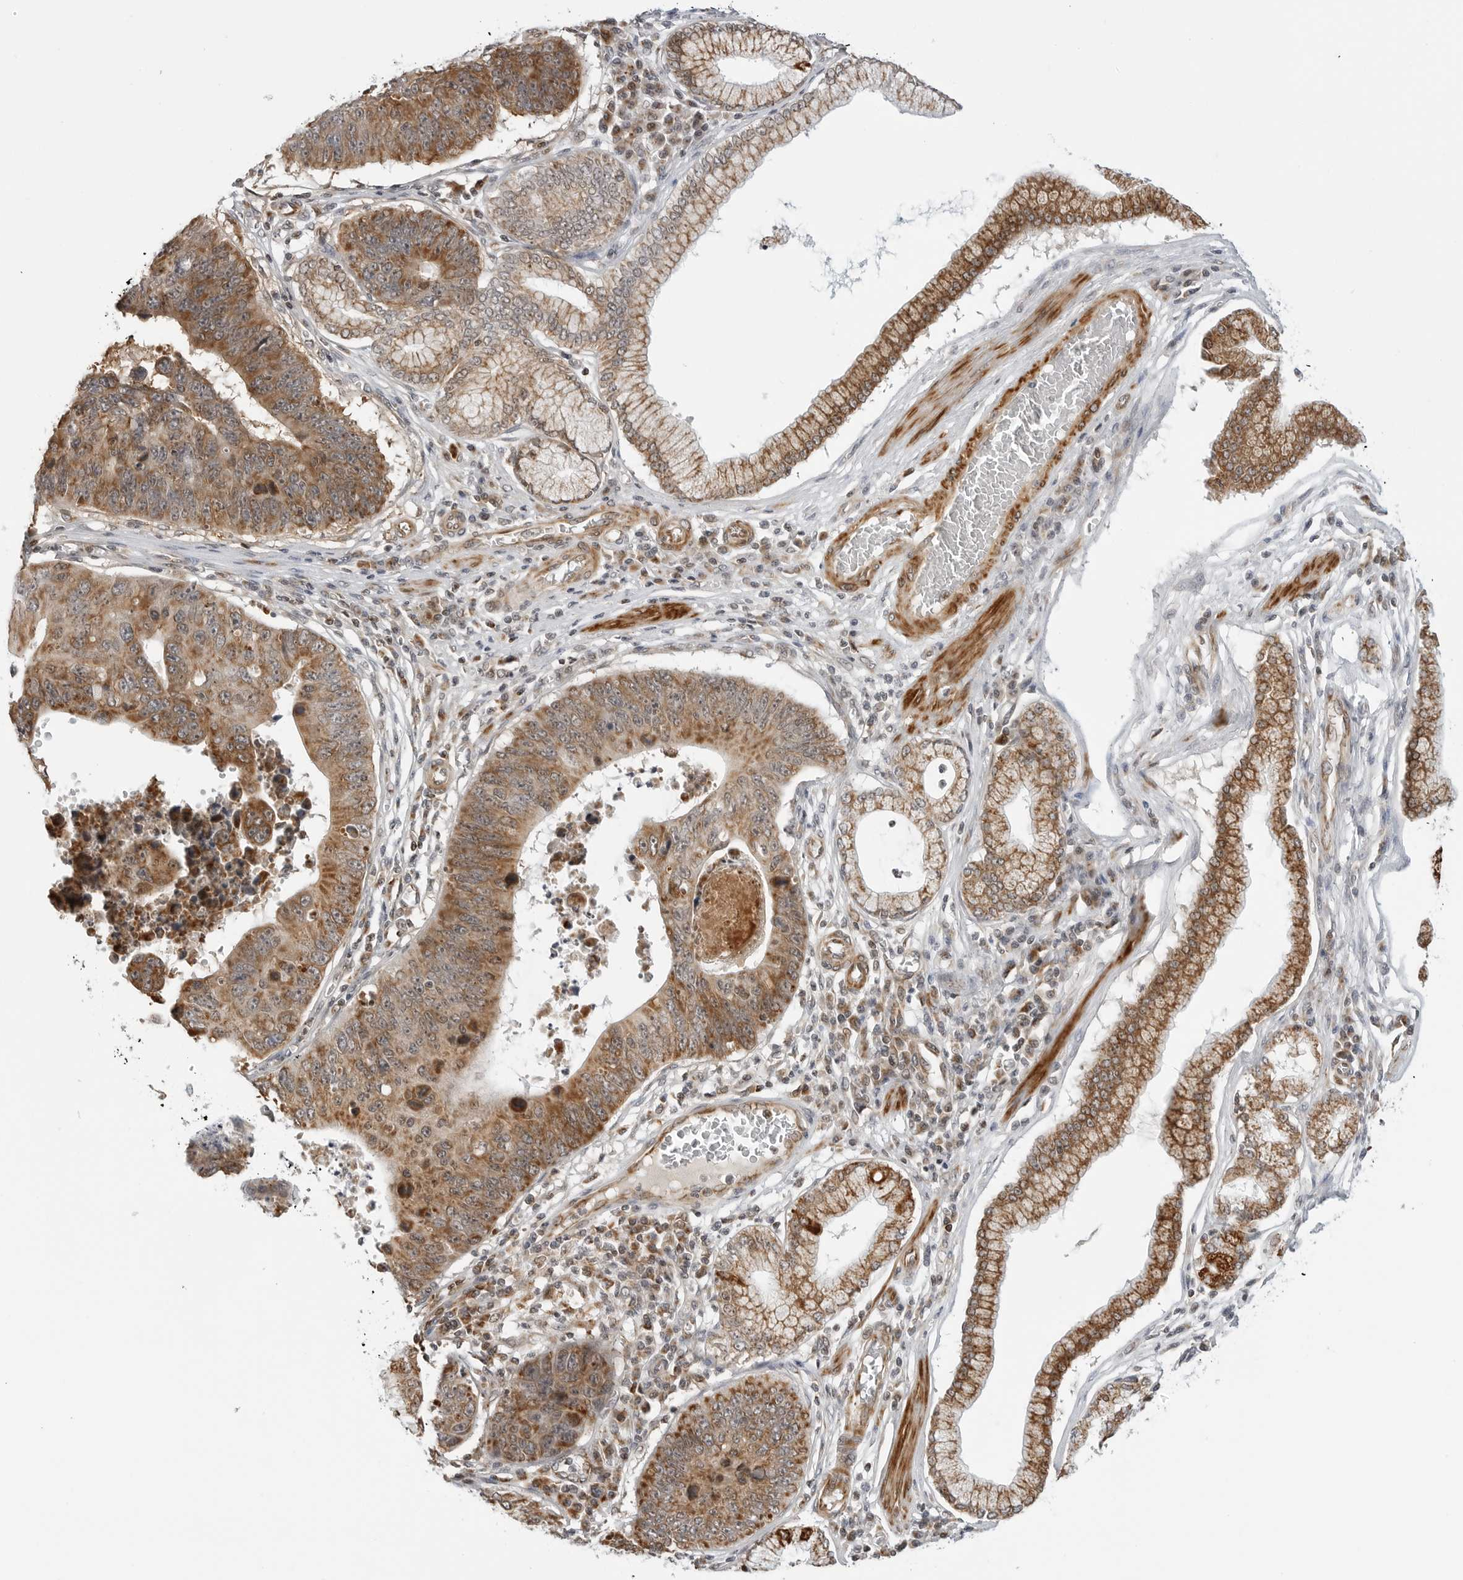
{"staining": {"intensity": "strong", "quantity": ">75%", "location": "cytoplasmic/membranous"}, "tissue": "stomach cancer", "cell_type": "Tumor cells", "image_type": "cancer", "snomed": [{"axis": "morphology", "description": "Adenocarcinoma, NOS"}, {"axis": "topography", "description": "Stomach"}], "caption": "Protein staining of adenocarcinoma (stomach) tissue exhibits strong cytoplasmic/membranous expression in about >75% of tumor cells. Using DAB (3,3'-diaminobenzidine) (brown) and hematoxylin (blue) stains, captured at high magnification using brightfield microscopy.", "gene": "PEX2", "patient": {"sex": "male", "age": 59}}